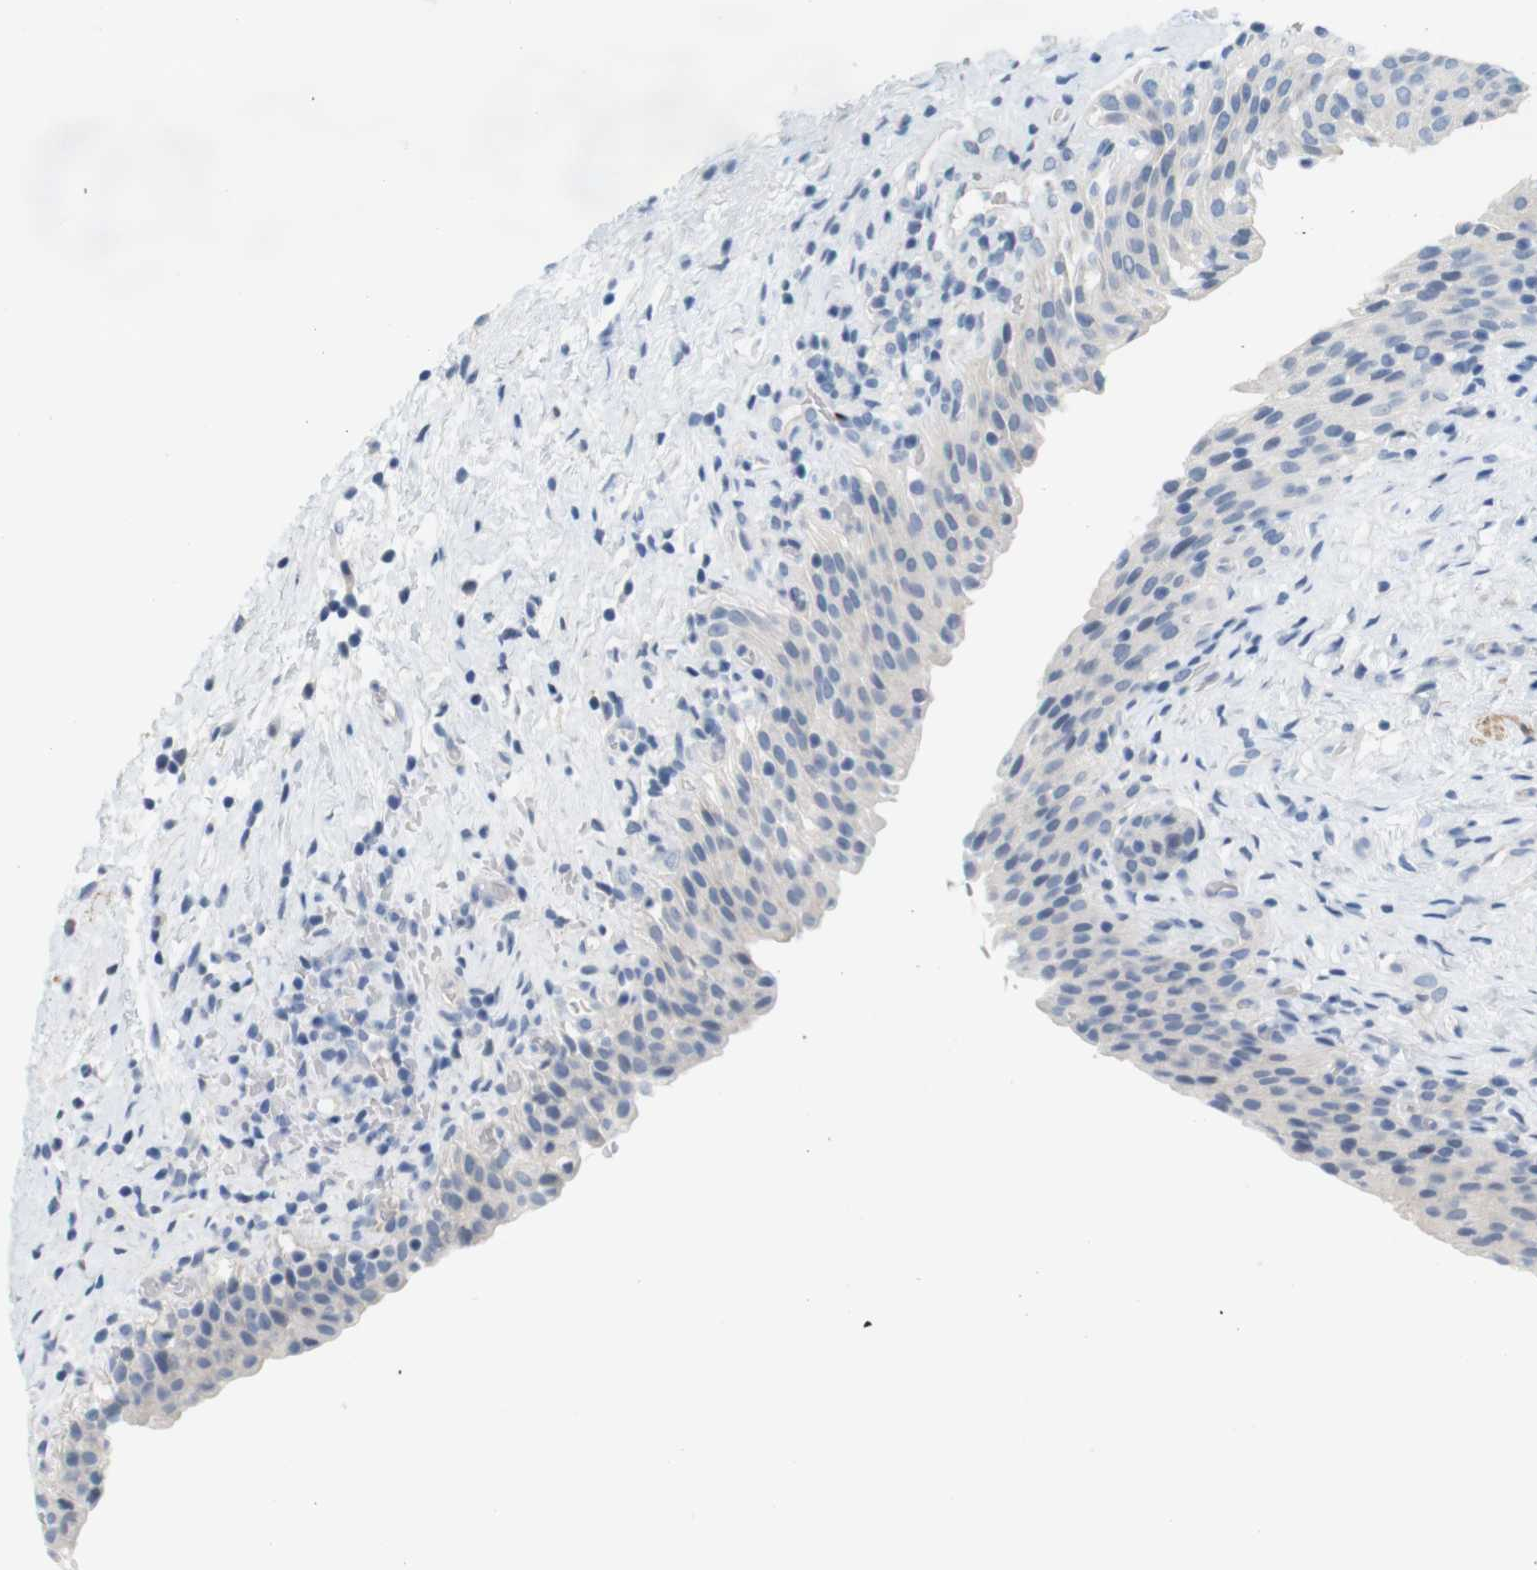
{"staining": {"intensity": "negative", "quantity": "none", "location": "none"}, "tissue": "urinary bladder", "cell_type": "Urothelial cells", "image_type": "normal", "snomed": [{"axis": "morphology", "description": "Normal tissue, NOS"}, {"axis": "topography", "description": "Urinary bladder"}], "caption": "Urothelial cells show no significant protein positivity in unremarkable urinary bladder. (DAB immunohistochemistry (IHC) with hematoxylin counter stain).", "gene": "HRH2", "patient": {"sex": "male", "age": 51}}